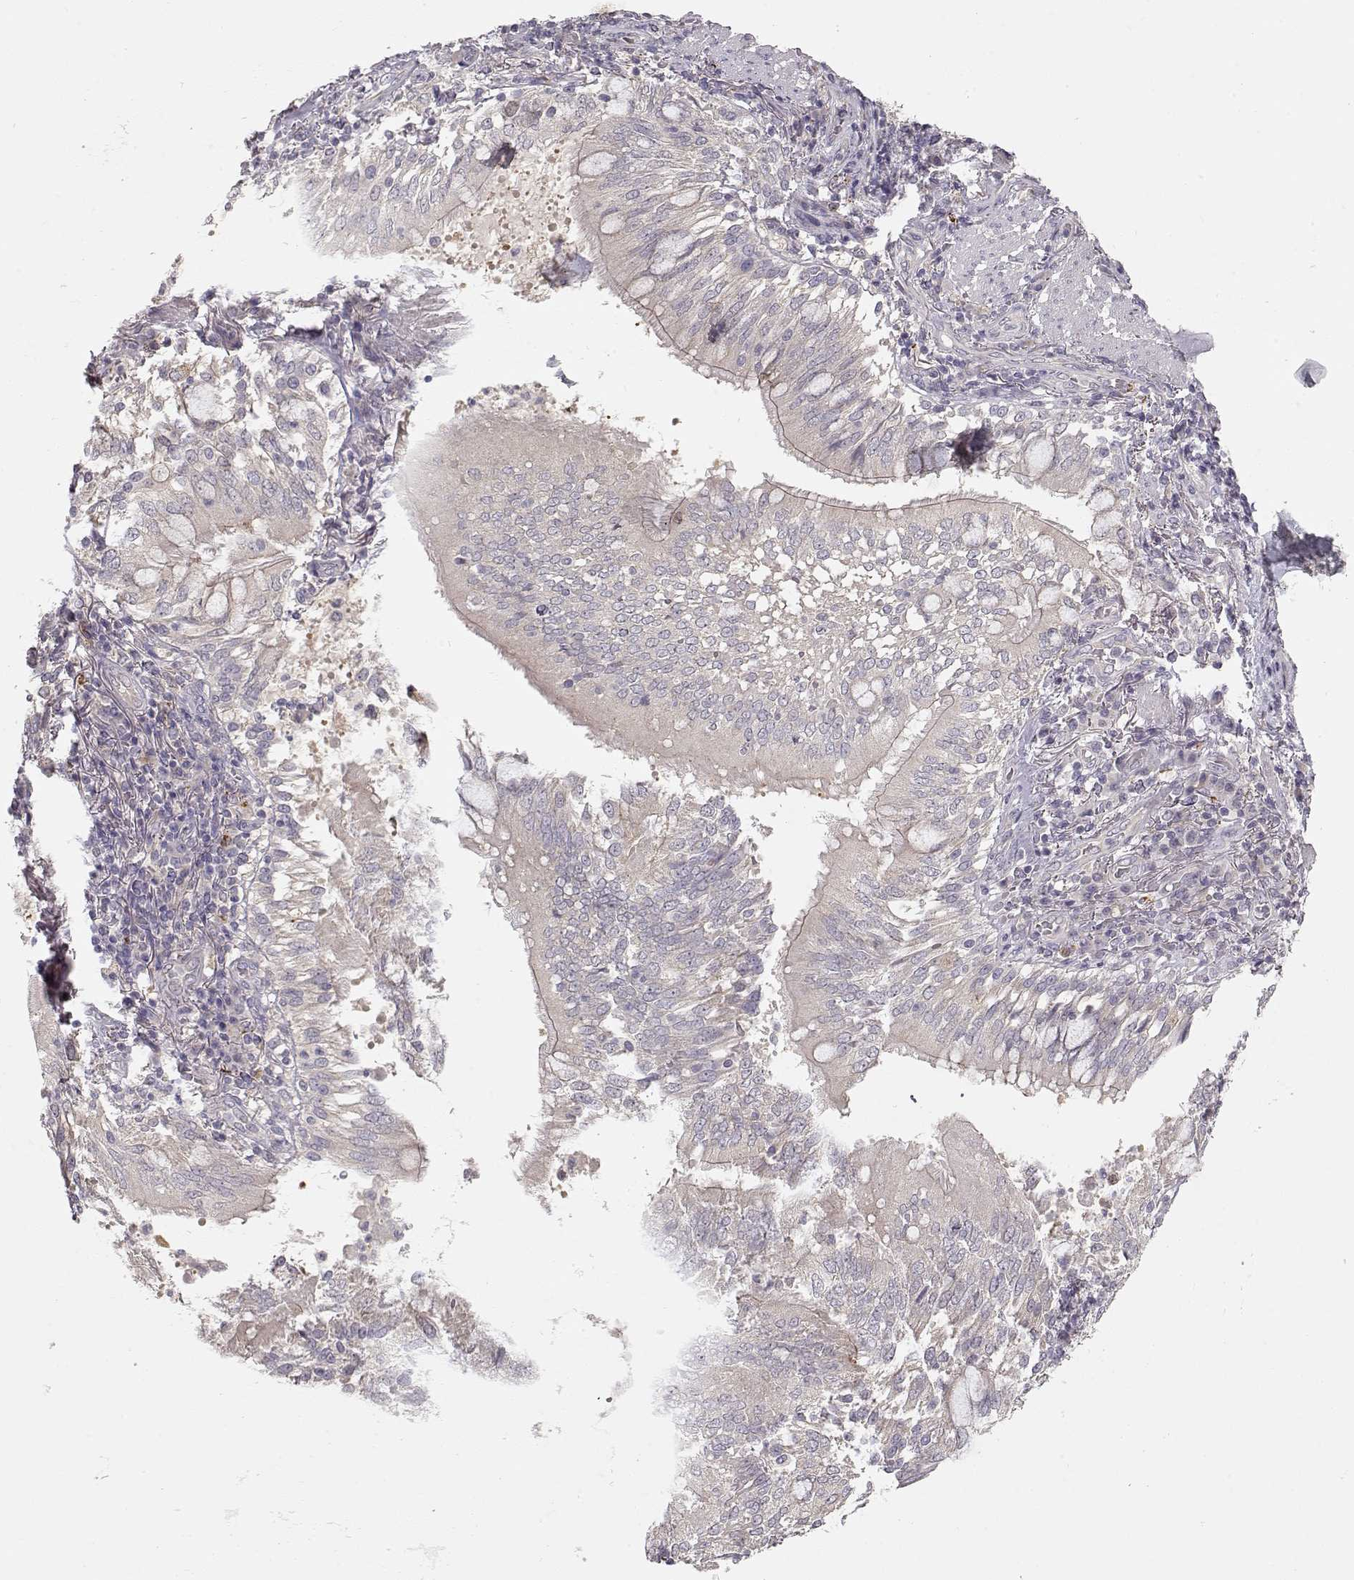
{"staining": {"intensity": "negative", "quantity": "none", "location": "none"}, "tissue": "lung cancer", "cell_type": "Tumor cells", "image_type": "cancer", "snomed": [{"axis": "morphology", "description": "Normal tissue, NOS"}, {"axis": "morphology", "description": "Squamous cell carcinoma, NOS"}, {"axis": "topography", "description": "Bronchus"}, {"axis": "topography", "description": "Lung"}], "caption": "IHC photomicrograph of human lung cancer stained for a protein (brown), which reveals no positivity in tumor cells.", "gene": "ARHGAP8", "patient": {"sex": "male", "age": 64}}